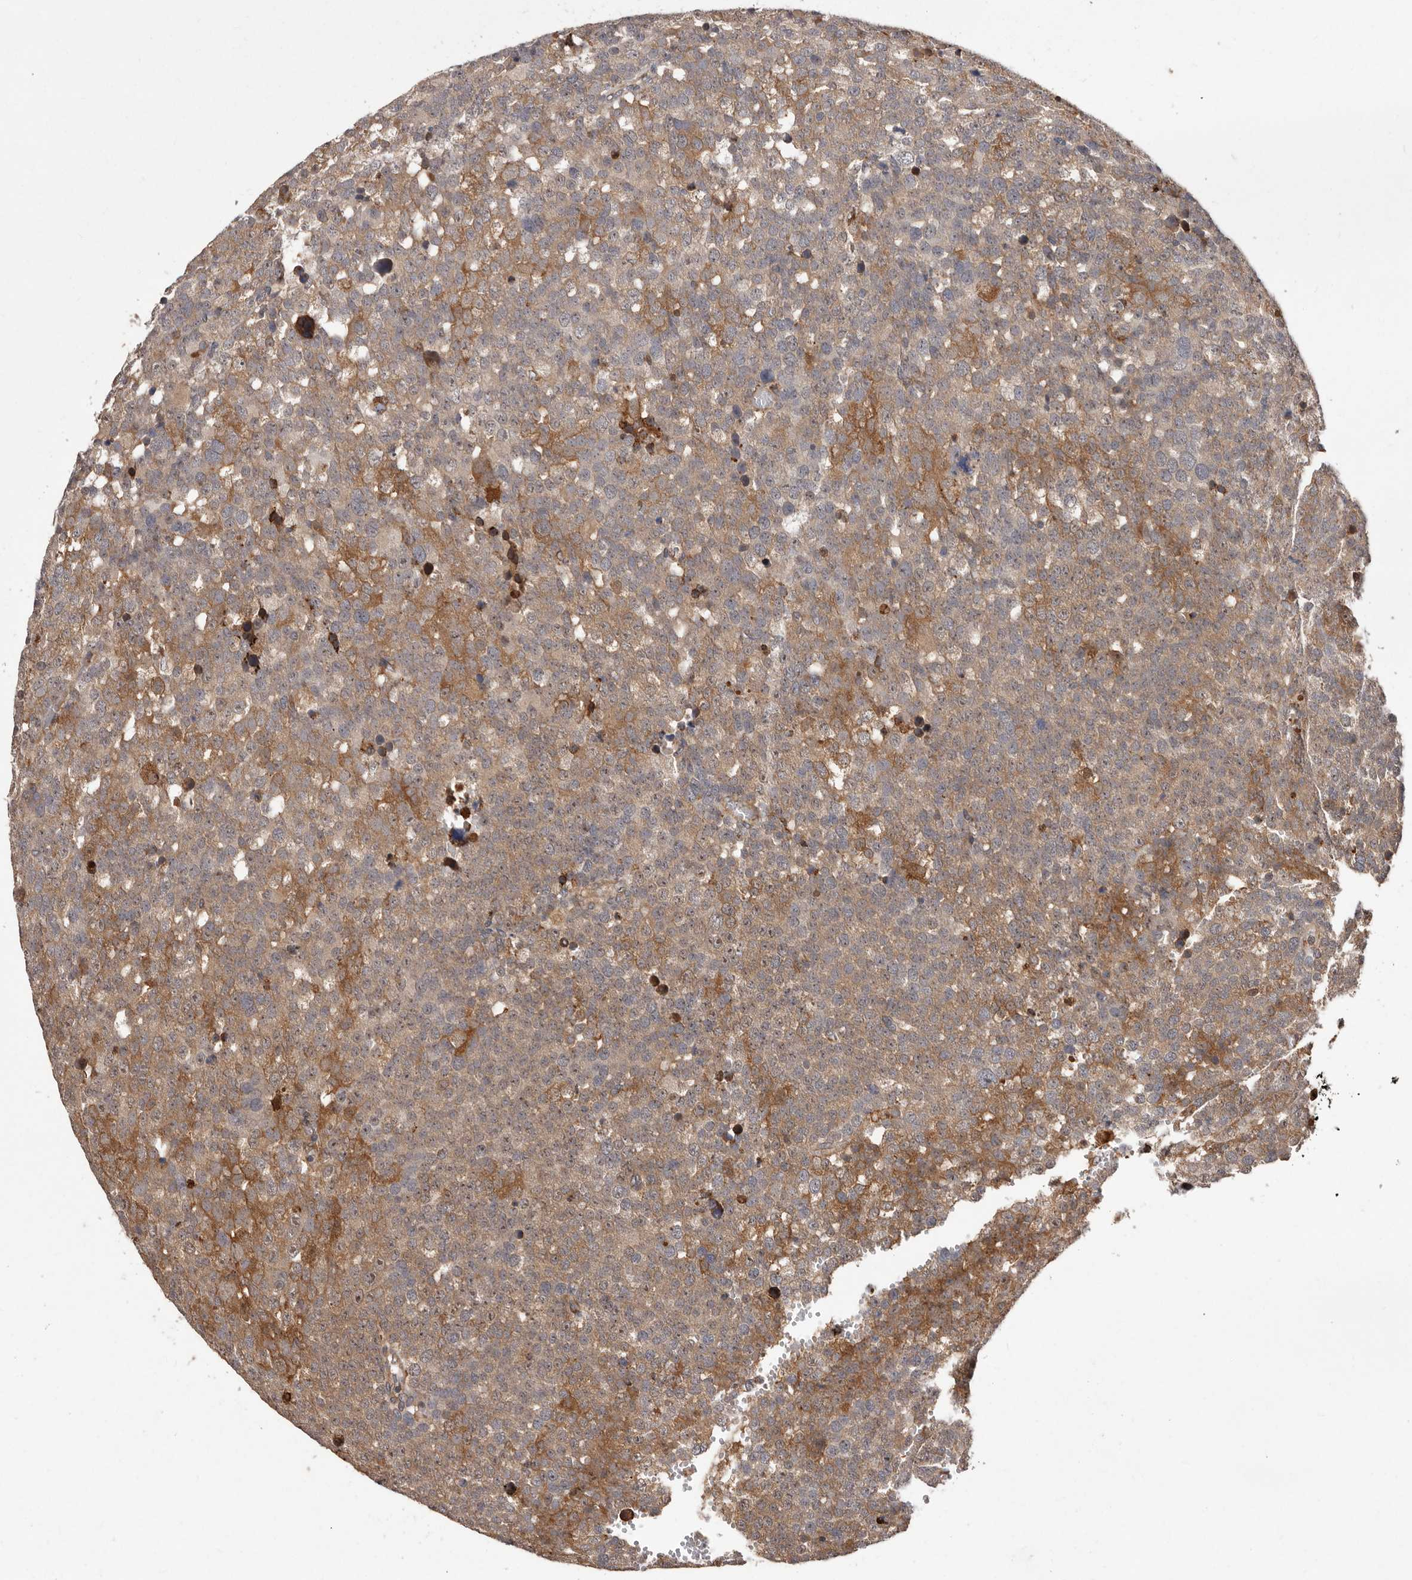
{"staining": {"intensity": "moderate", "quantity": "25%-75%", "location": "cytoplasmic/membranous"}, "tissue": "testis cancer", "cell_type": "Tumor cells", "image_type": "cancer", "snomed": [{"axis": "morphology", "description": "Seminoma, NOS"}, {"axis": "topography", "description": "Testis"}], "caption": "A micrograph of testis seminoma stained for a protein demonstrates moderate cytoplasmic/membranous brown staining in tumor cells. The protein of interest is stained brown, and the nuclei are stained in blue (DAB (3,3'-diaminobenzidine) IHC with brightfield microscopy, high magnification).", "gene": "RRM2B", "patient": {"sex": "male", "age": 71}}